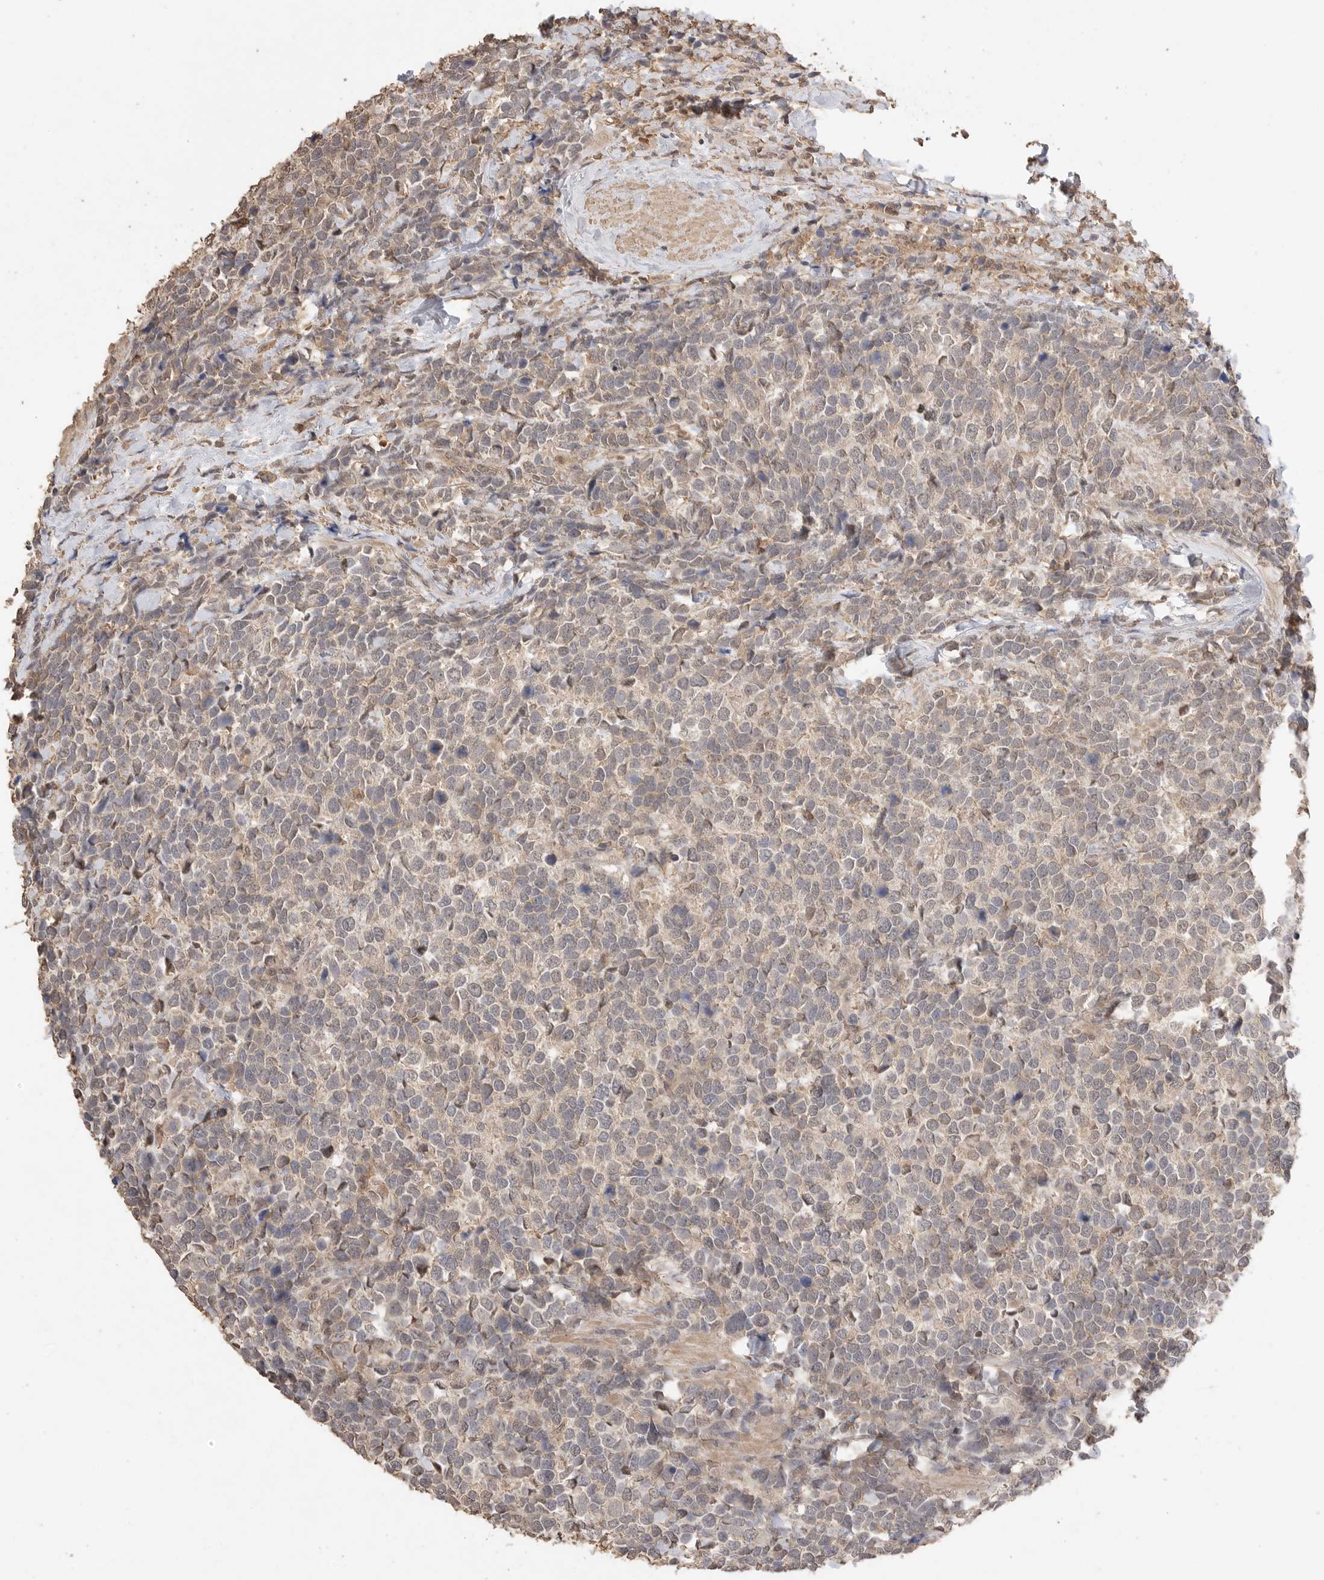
{"staining": {"intensity": "weak", "quantity": "<25%", "location": "nuclear"}, "tissue": "urothelial cancer", "cell_type": "Tumor cells", "image_type": "cancer", "snomed": [{"axis": "morphology", "description": "Urothelial carcinoma, High grade"}, {"axis": "topography", "description": "Urinary bladder"}], "caption": "Tumor cells are negative for brown protein staining in urothelial cancer.", "gene": "MAP2K1", "patient": {"sex": "female", "age": 82}}